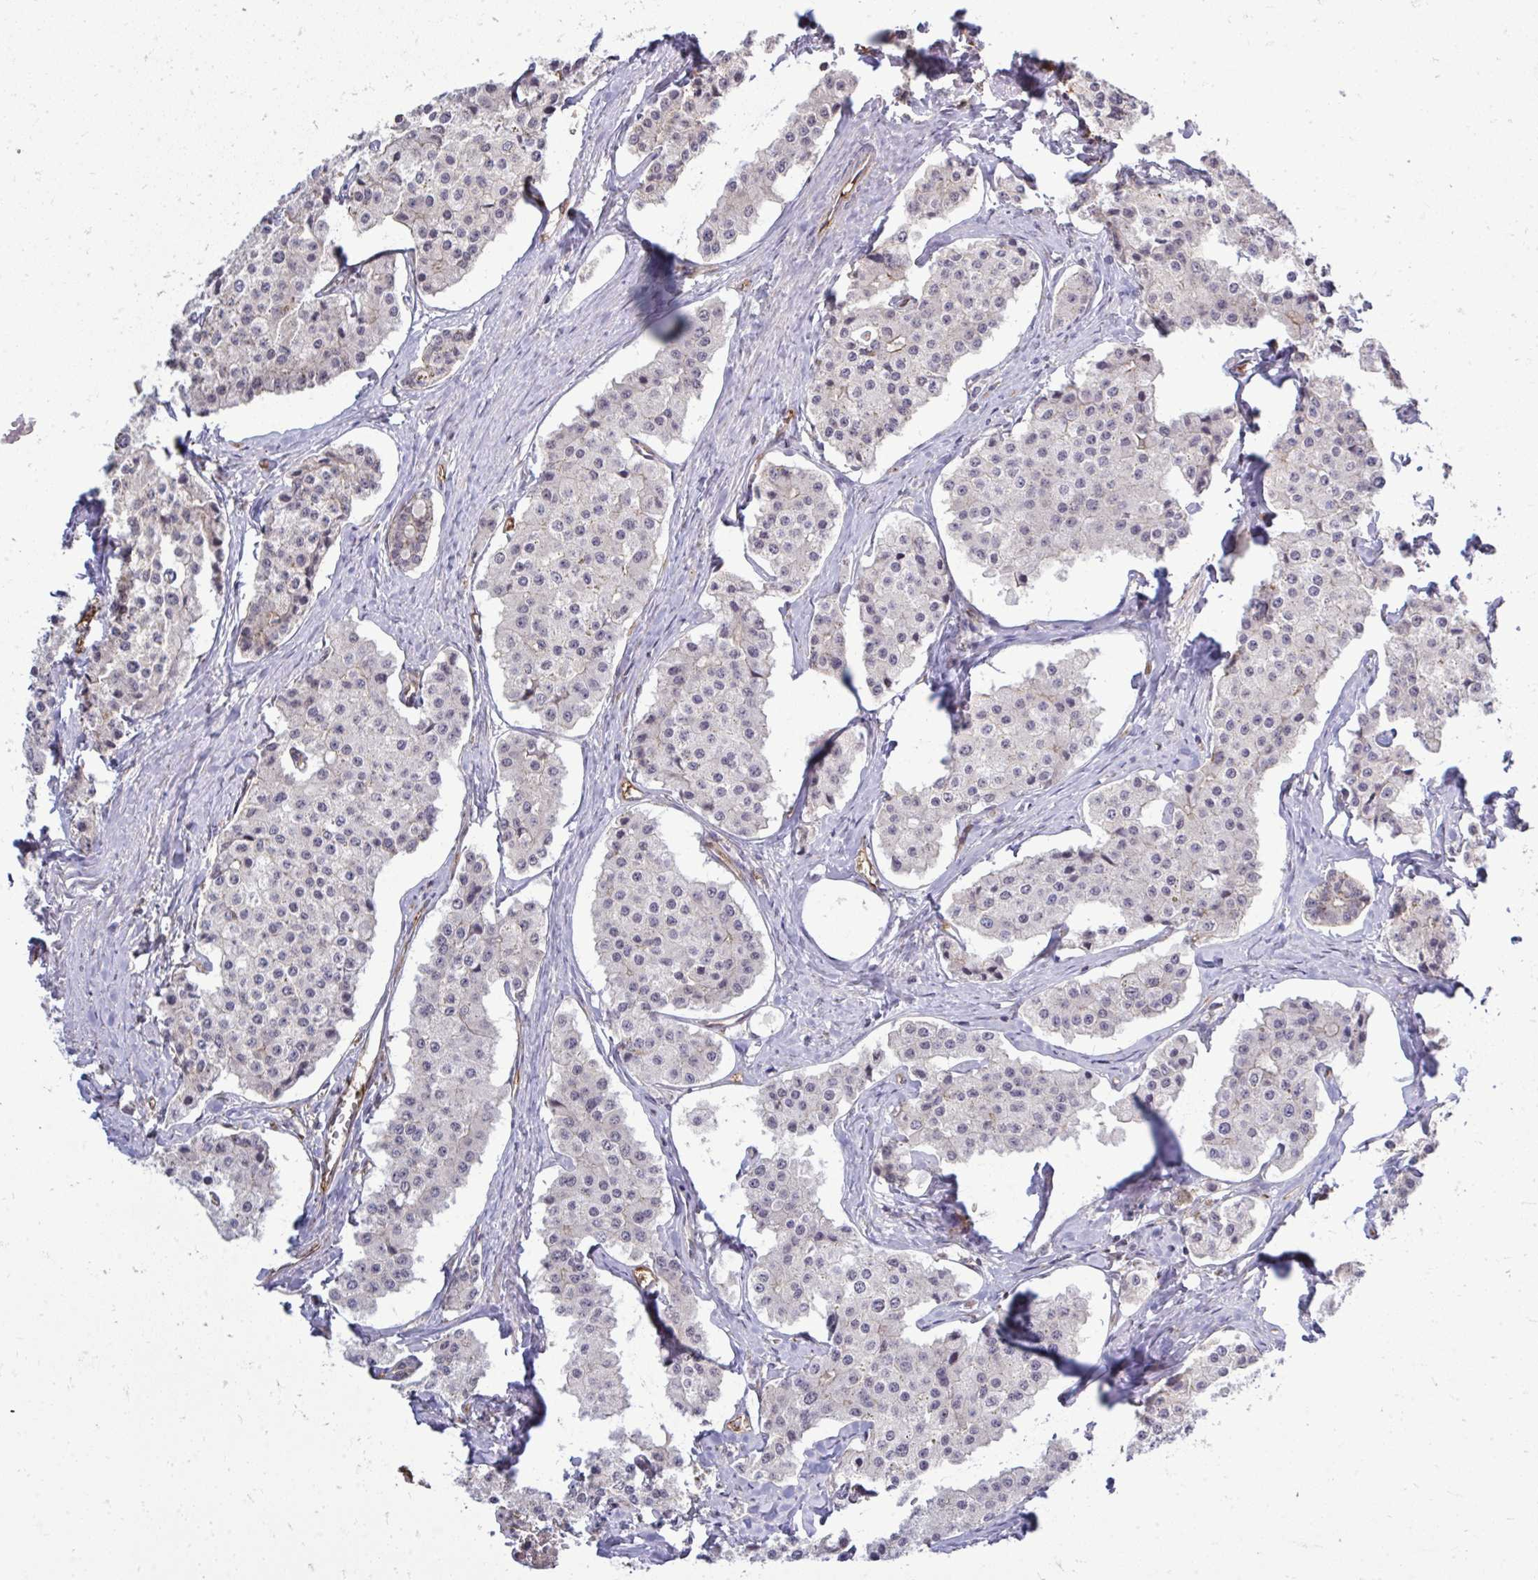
{"staining": {"intensity": "negative", "quantity": "none", "location": "none"}, "tissue": "carcinoid", "cell_type": "Tumor cells", "image_type": "cancer", "snomed": [{"axis": "morphology", "description": "Carcinoid, malignant, NOS"}, {"axis": "topography", "description": "Small intestine"}], "caption": "Carcinoid (malignant) was stained to show a protein in brown. There is no significant staining in tumor cells.", "gene": "FUT10", "patient": {"sex": "female", "age": 65}}